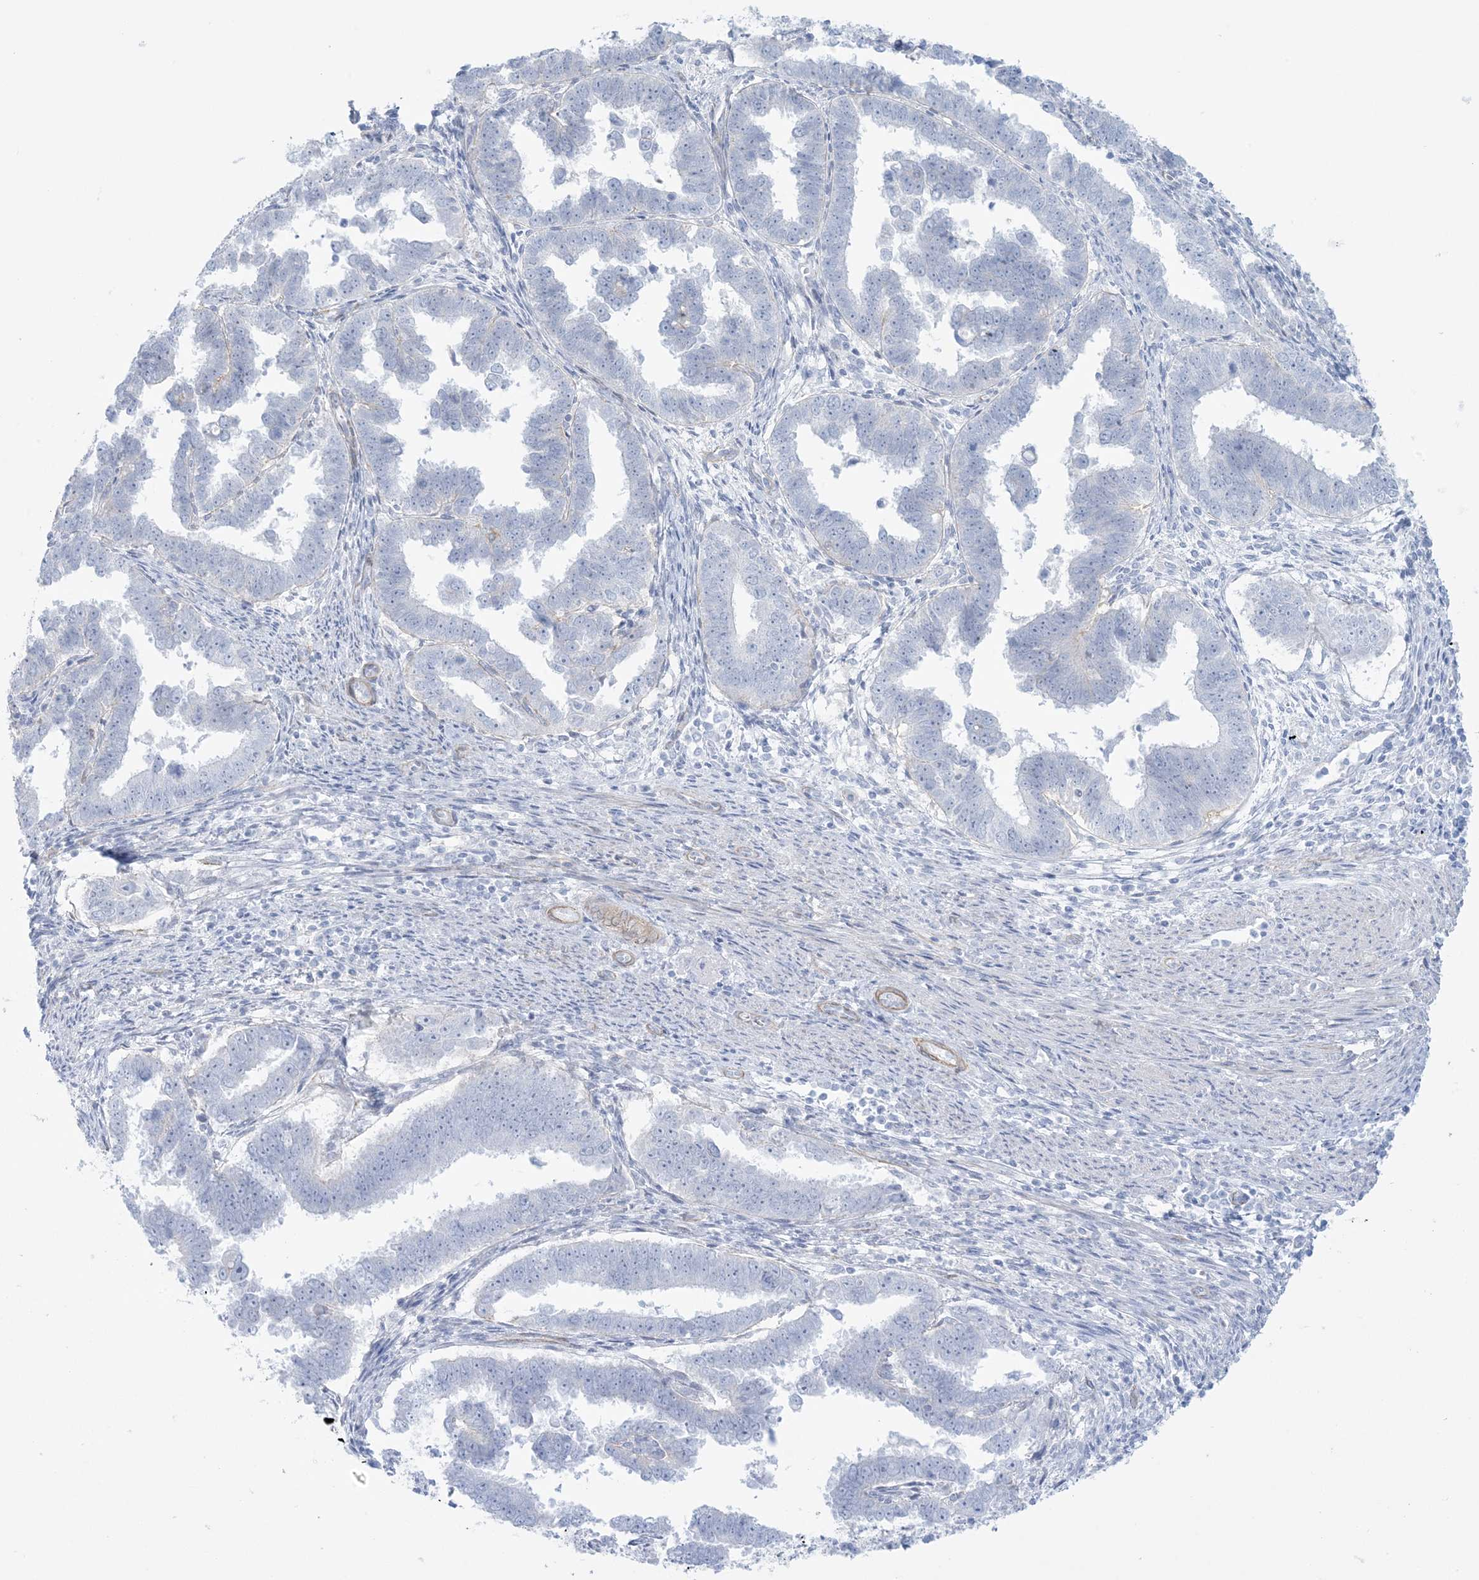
{"staining": {"intensity": "negative", "quantity": "none", "location": "none"}, "tissue": "endometrial cancer", "cell_type": "Tumor cells", "image_type": "cancer", "snomed": [{"axis": "morphology", "description": "Adenocarcinoma, NOS"}, {"axis": "topography", "description": "Endometrium"}], "caption": "Tumor cells show no significant positivity in endometrial adenocarcinoma.", "gene": "AGXT", "patient": {"sex": "female", "age": 75}}